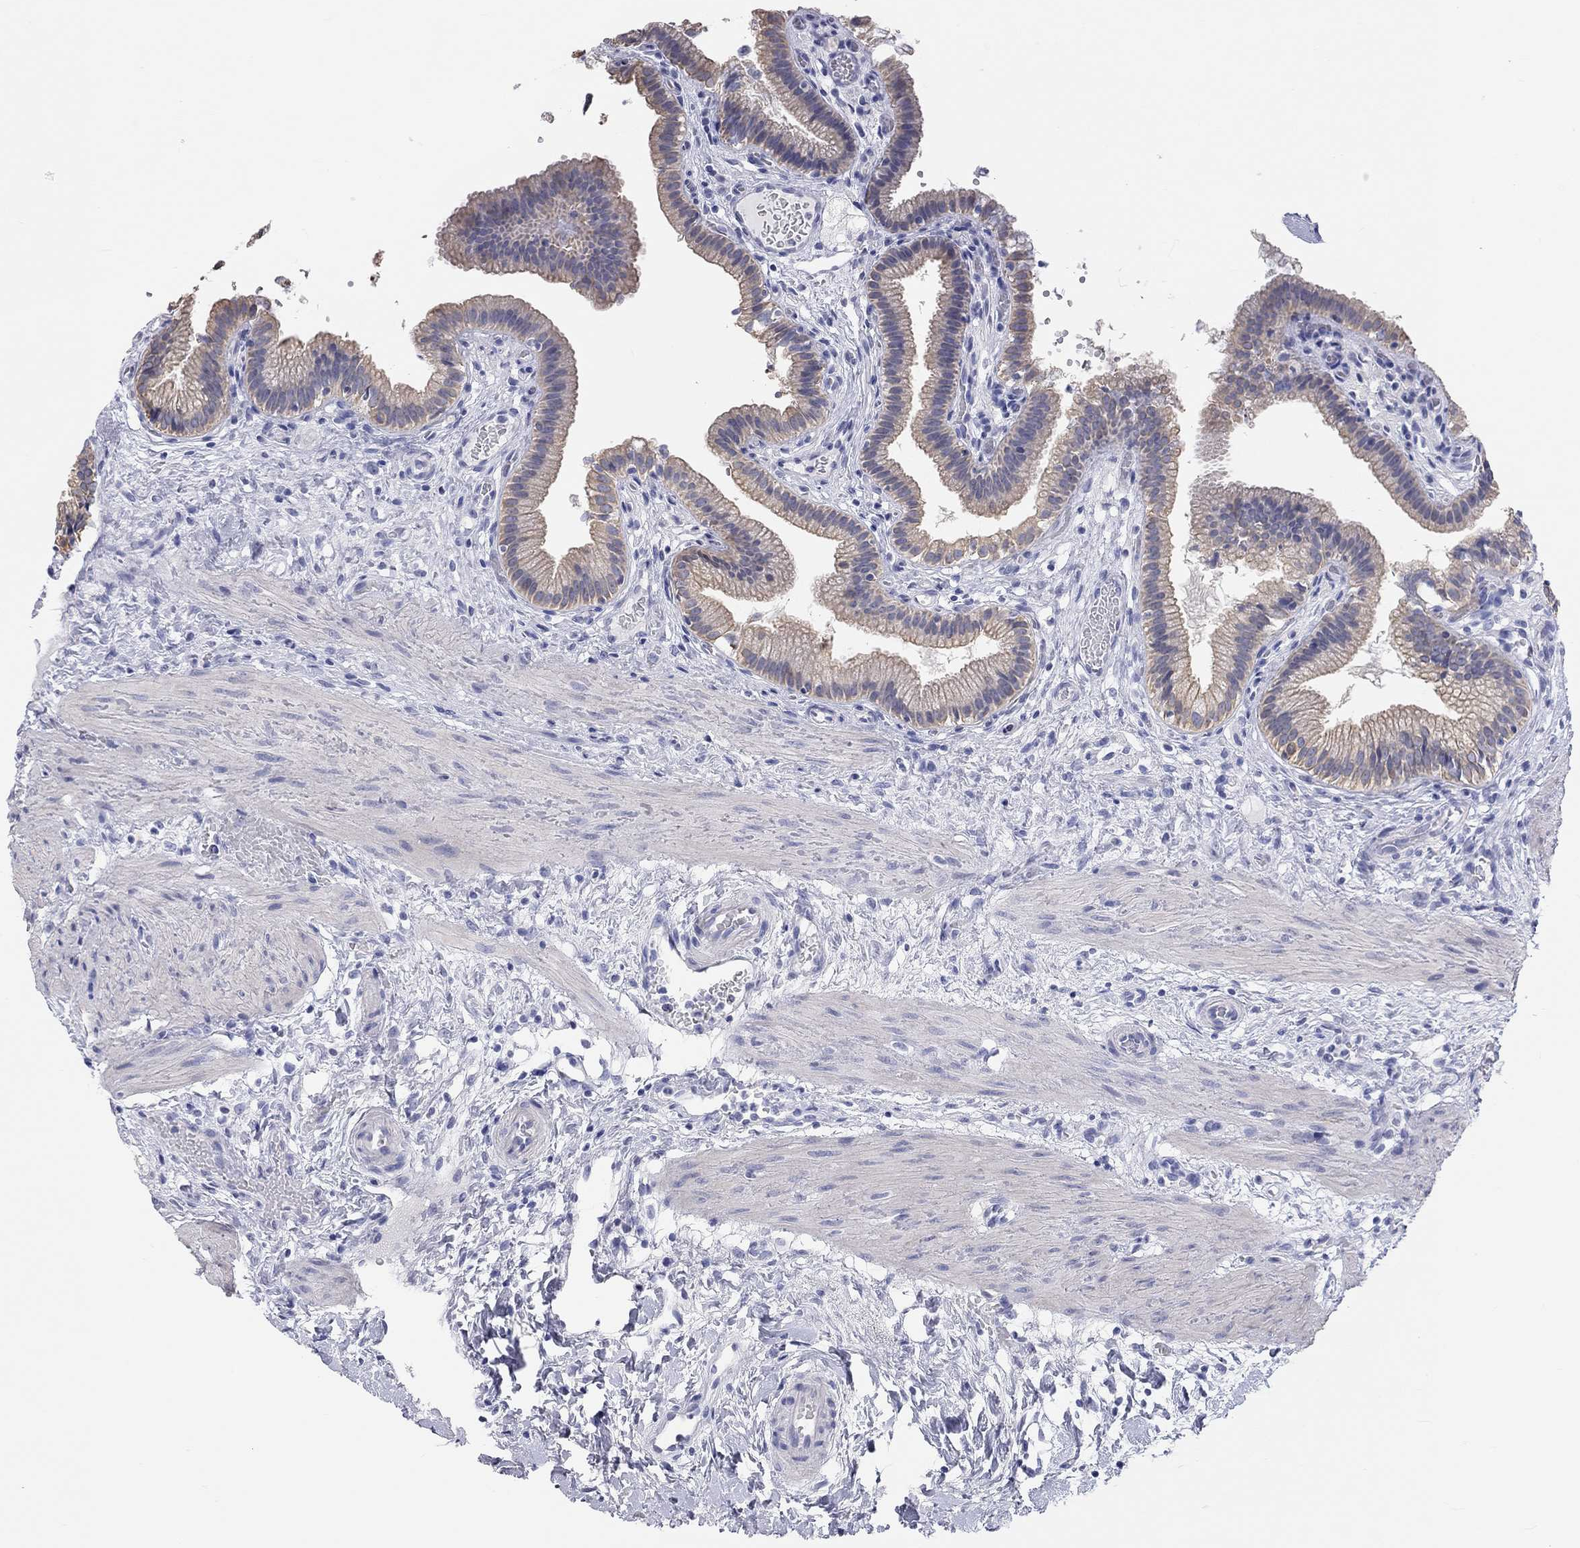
{"staining": {"intensity": "weak", "quantity": "25%-75%", "location": "cytoplasmic/membranous"}, "tissue": "gallbladder", "cell_type": "Glandular cells", "image_type": "normal", "snomed": [{"axis": "morphology", "description": "Normal tissue, NOS"}, {"axis": "topography", "description": "Gallbladder"}], "caption": "Protein staining by IHC displays weak cytoplasmic/membranous expression in approximately 25%-75% of glandular cells in normal gallbladder.", "gene": "AK8", "patient": {"sex": "female", "age": 24}}